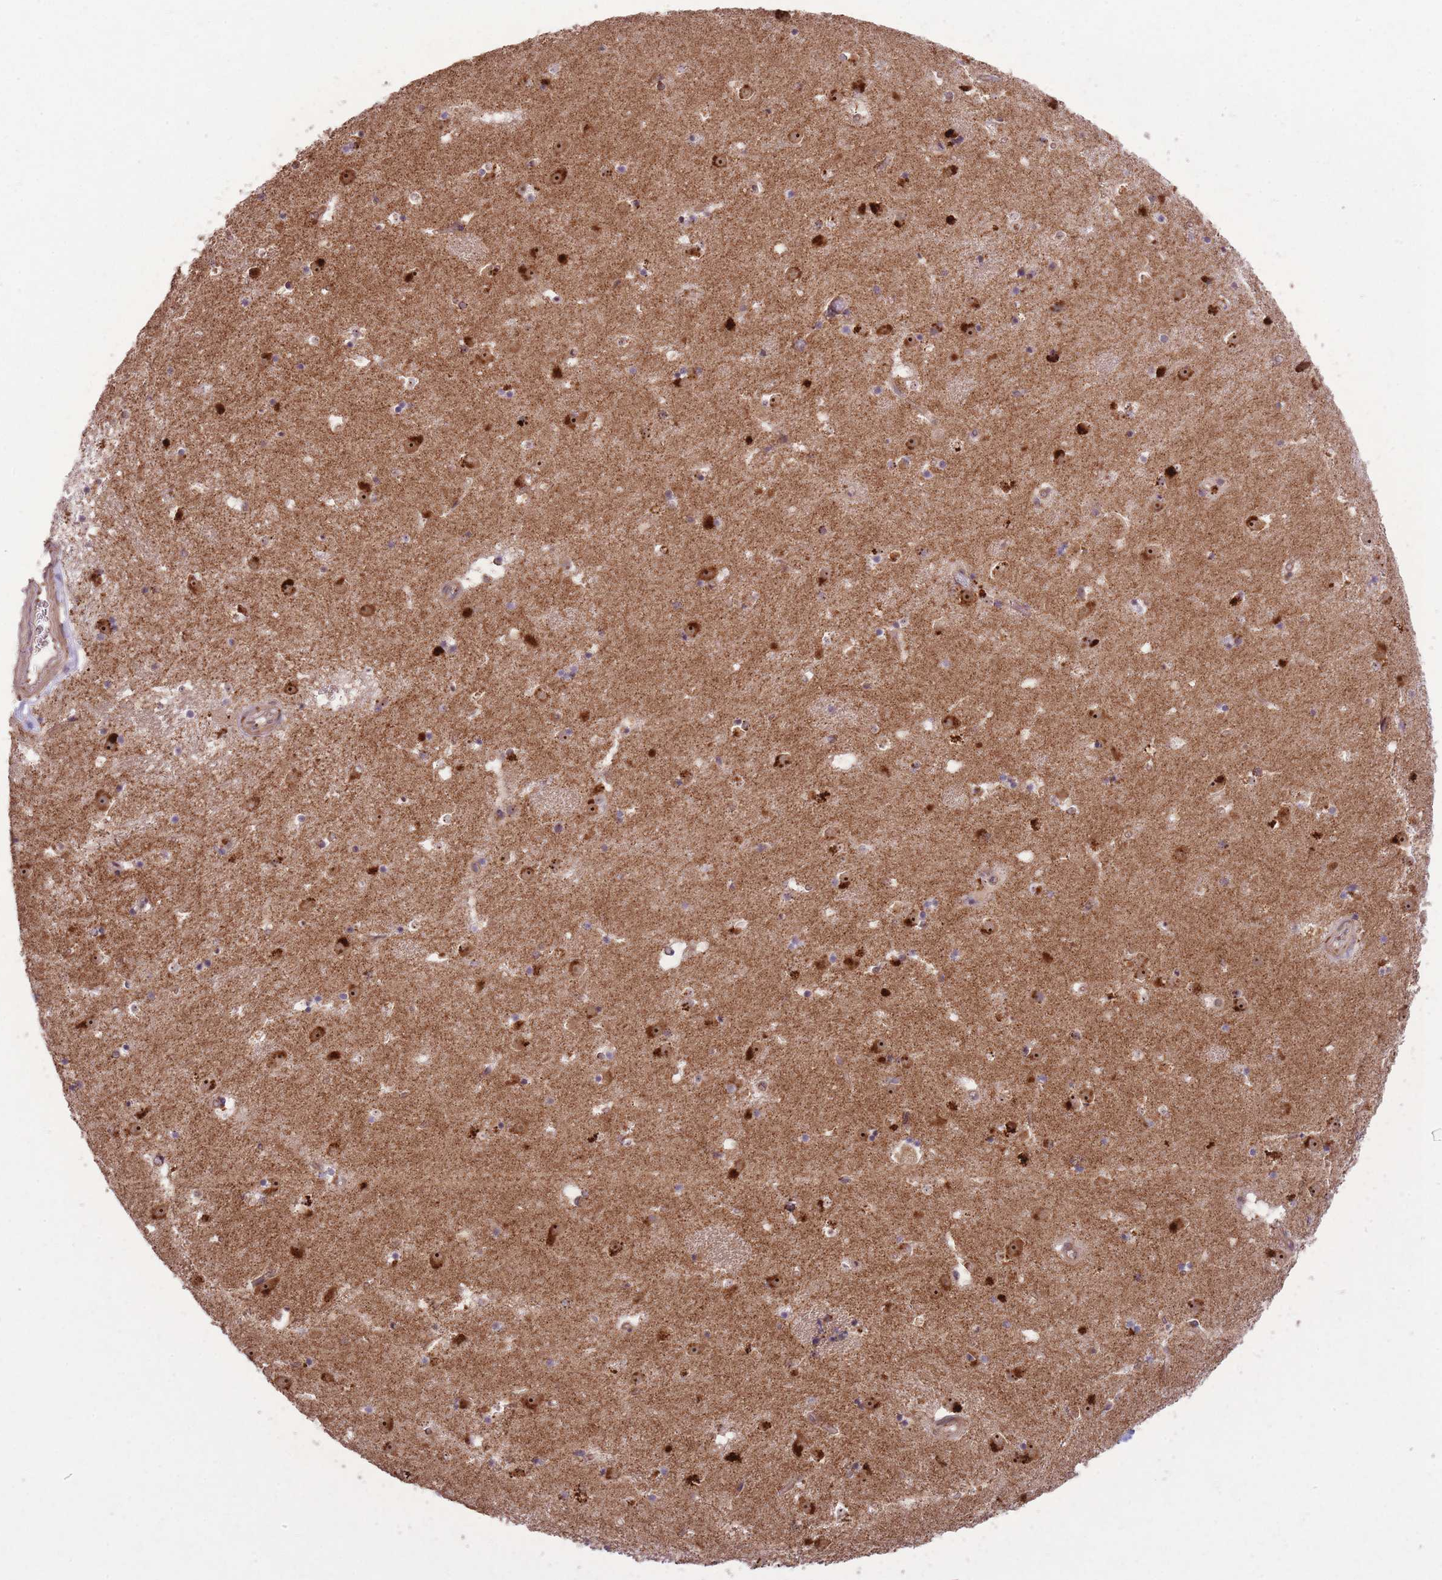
{"staining": {"intensity": "strong", "quantity": "<25%", "location": "cytoplasmic/membranous"}, "tissue": "caudate", "cell_type": "Glial cells", "image_type": "normal", "snomed": [{"axis": "morphology", "description": "Normal tissue, NOS"}, {"axis": "topography", "description": "Lateral ventricle wall"}], "caption": "Immunohistochemistry (IHC) image of normal caudate: caudate stained using IHC reveals medium levels of strong protein expression localized specifically in the cytoplasmic/membranous of glial cells, appearing as a cytoplasmic/membranous brown color.", "gene": "POLR3F", "patient": {"sex": "male", "age": 25}}